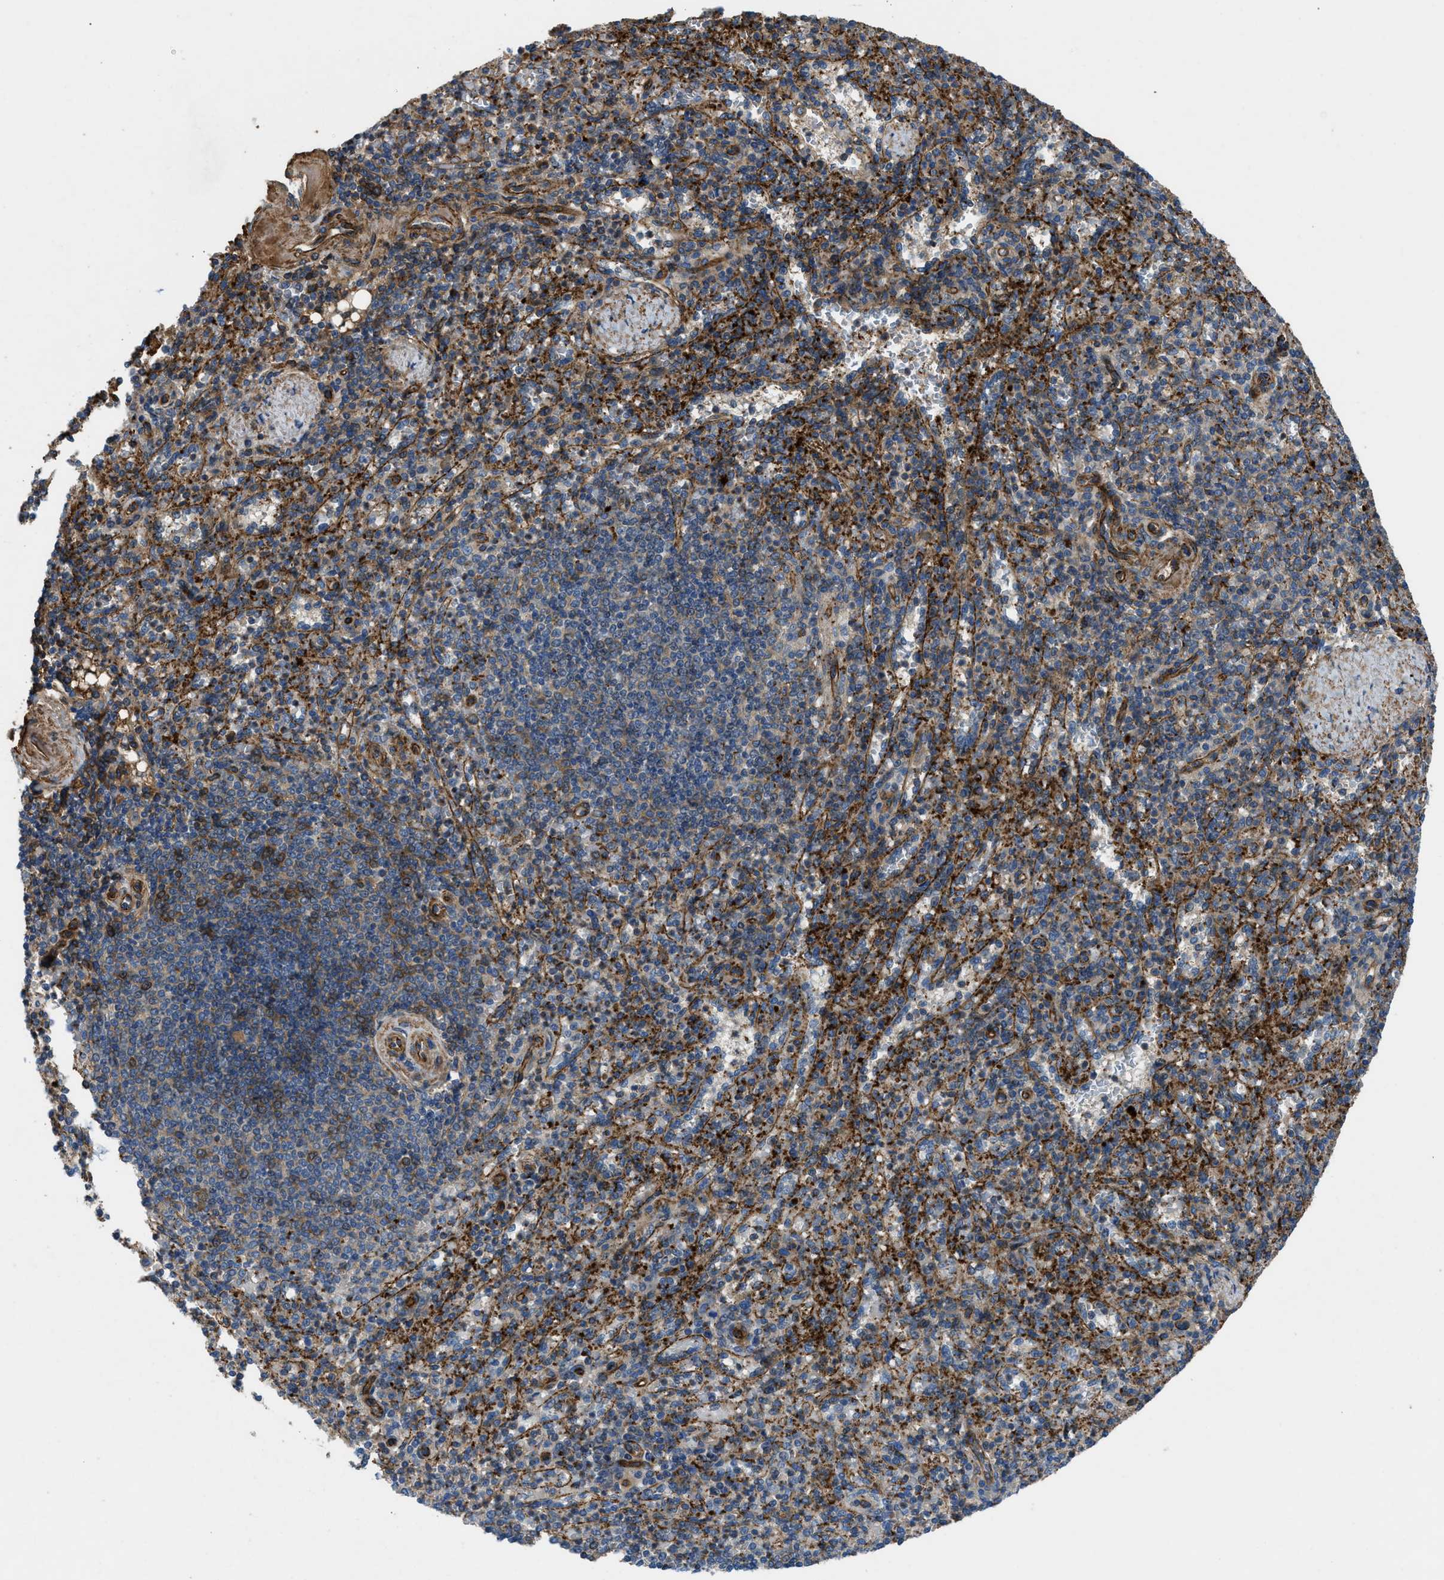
{"staining": {"intensity": "moderate", "quantity": ">75%", "location": "cytoplasmic/membranous"}, "tissue": "spleen", "cell_type": "Cells in red pulp", "image_type": "normal", "snomed": [{"axis": "morphology", "description": "Normal tissue, NOS"}, {"axis": "topography", "description": "Spleen"}], "caption": "Protein expression analysis of unremarkable spleen exhibits moderate cytoplasmic/membranous expression in approximately >75% of cells in red pulp.", "gene": "NYNRIN", "patient": {"sex": "female", "age": 74}}